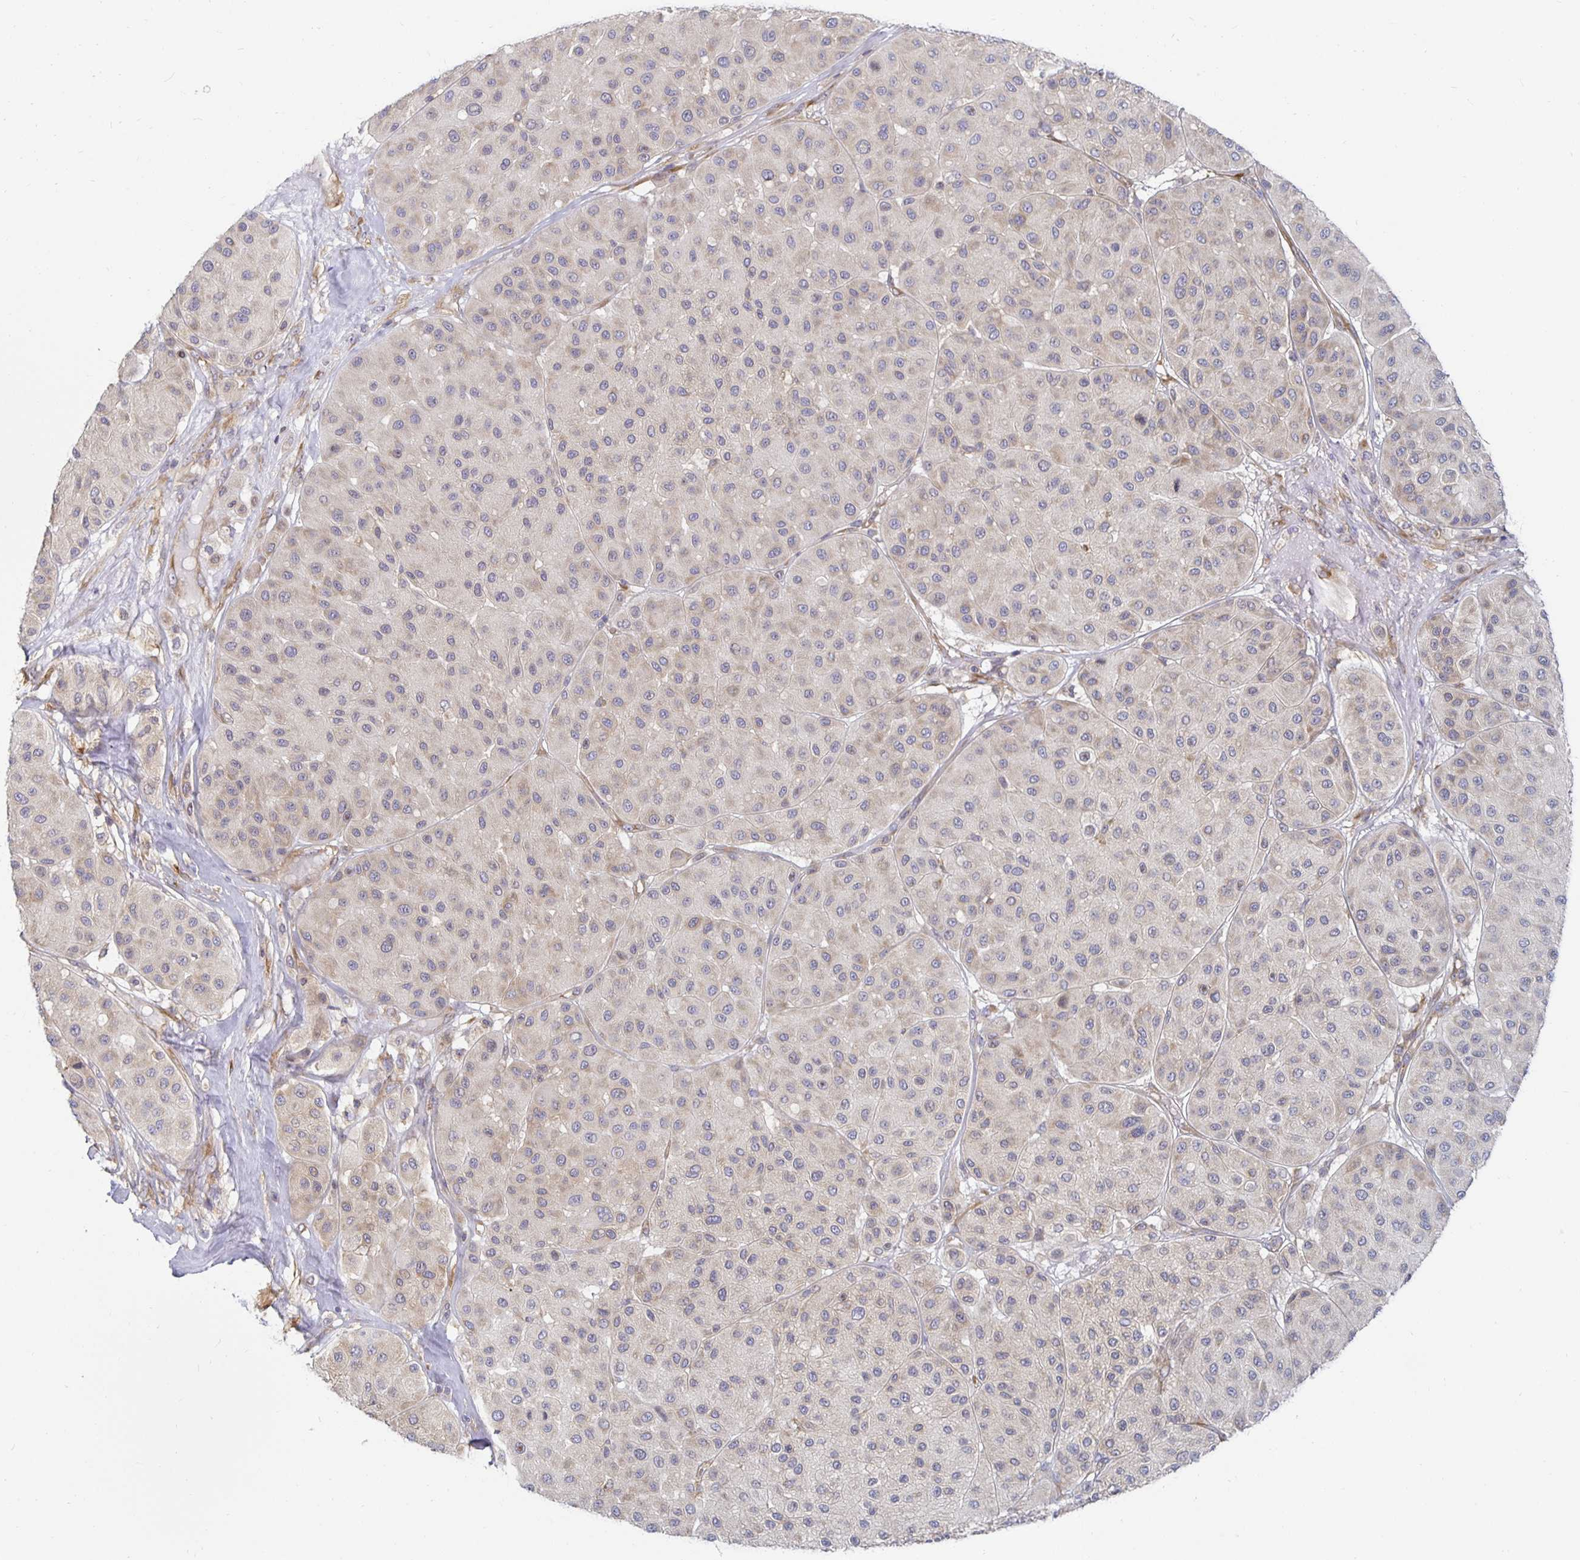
{"staining": {"intensity": "negative", "quantity": "none", "location": "none"}, "tissue": "melanoma", "cell_type": "Tumor cells", "image_type": "cancer", "snomed": [{"axis": "morphology", "description": "Malignant melanoma, Metastatic site"}, {"axis": "topography", "description": "Smooth muscle"}], "caption": "An image of human malignant melanoma (metastatic site) is negative for staining in tumor cells.", "gene": "PDAP1", "patient": {"sex": "male", "age": 41}}